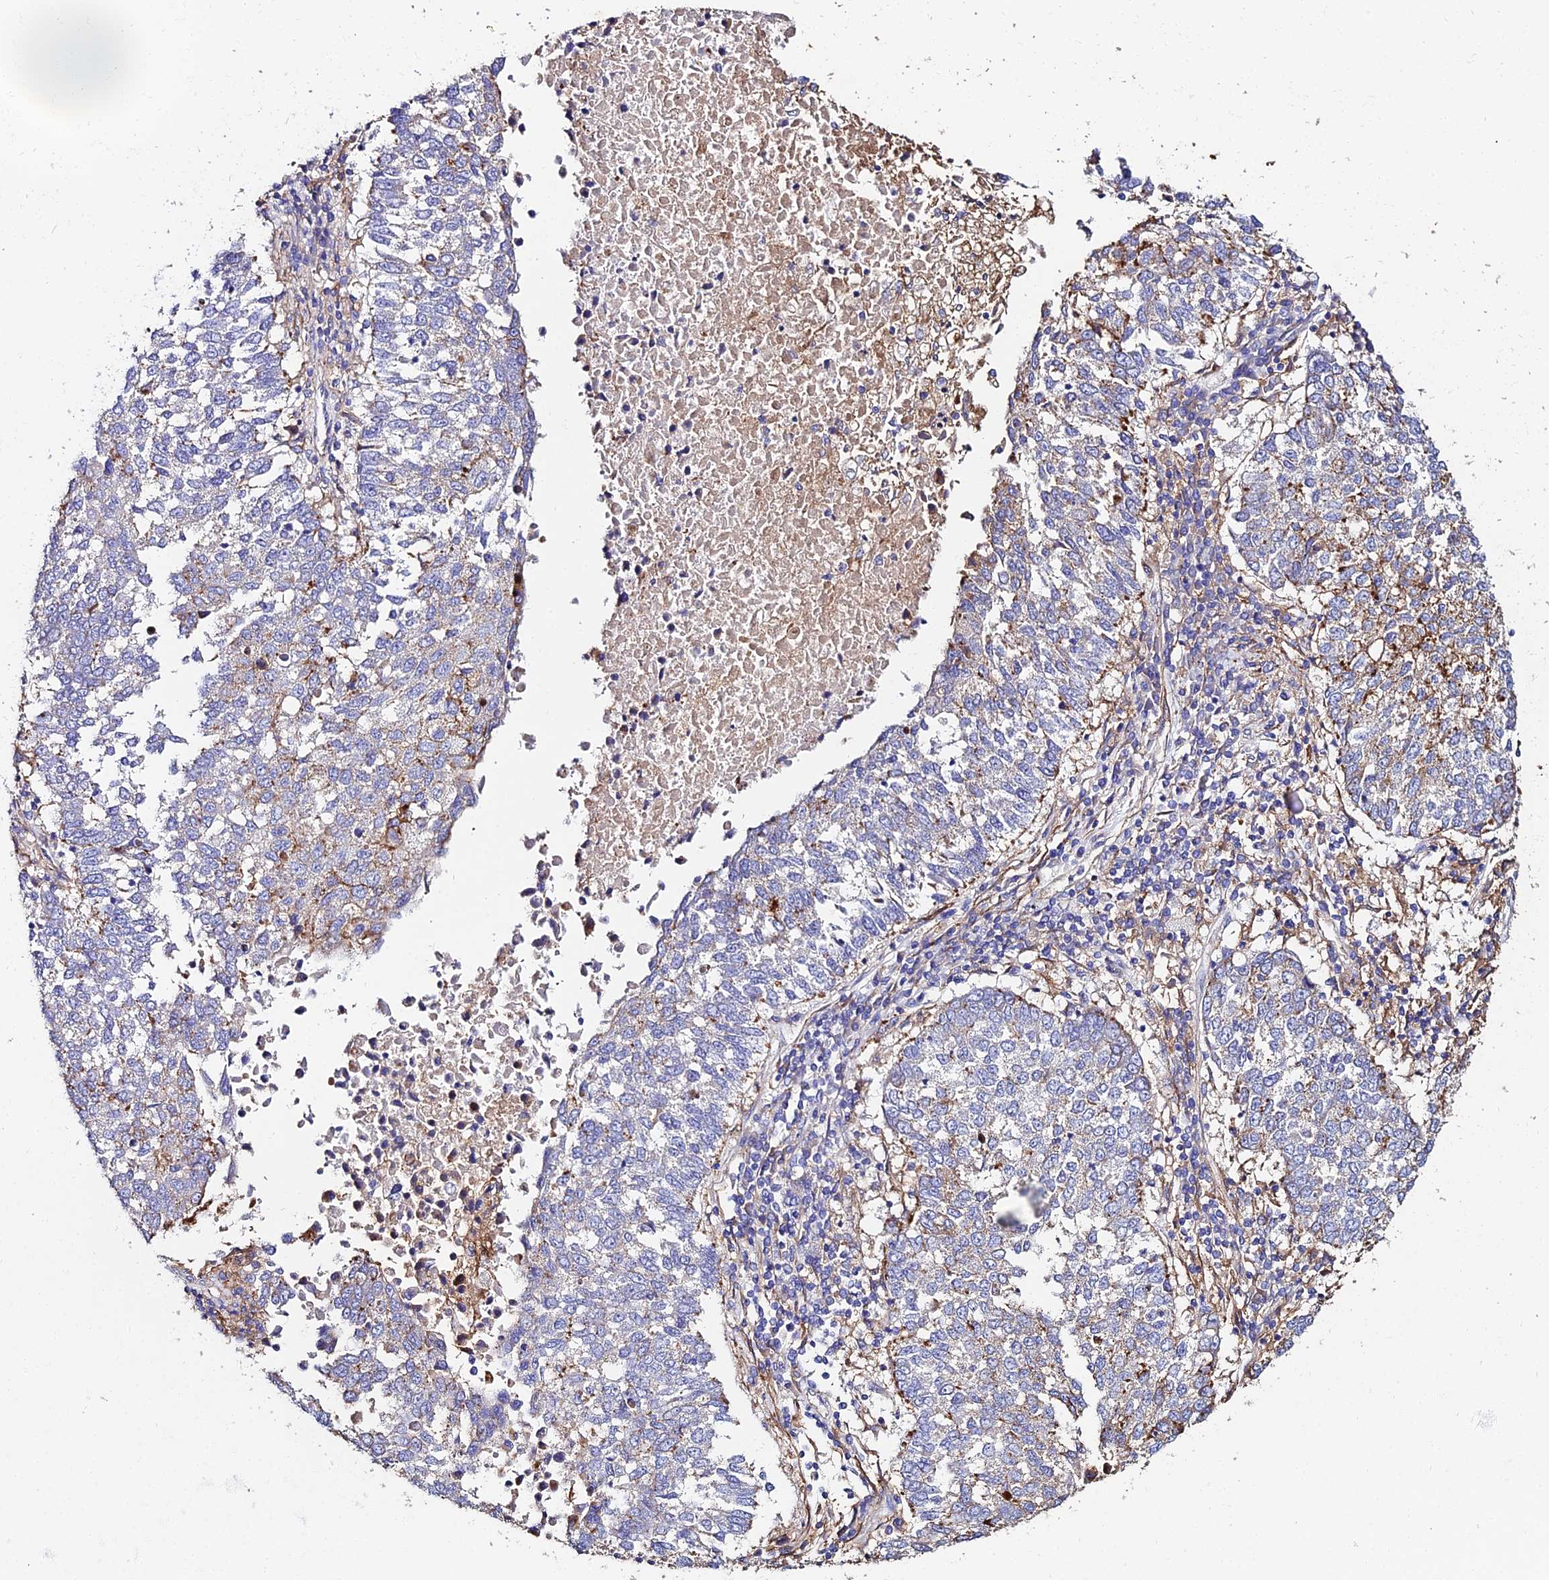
{"staining": {"intensity": "moderate", "quantity": "<25%", "location": "cytoplasmic/membranous"}, "tissue": "lung cancer", "cell_type": "Tumor cells", "image_type": "cancer", "snomed": [{"axis": "morphology", "description": "Squamous cell carcinoma, NOS"}, {"axis": "topography", "description": "Lung"}], "caption": "A brown stain labels moderate cytoplasmic/membranous expression of a protein in human squamous cell carcinoma (lung) tumor cells.", "gene": "C6", "patient": {"sex": "male", "age": 73}}